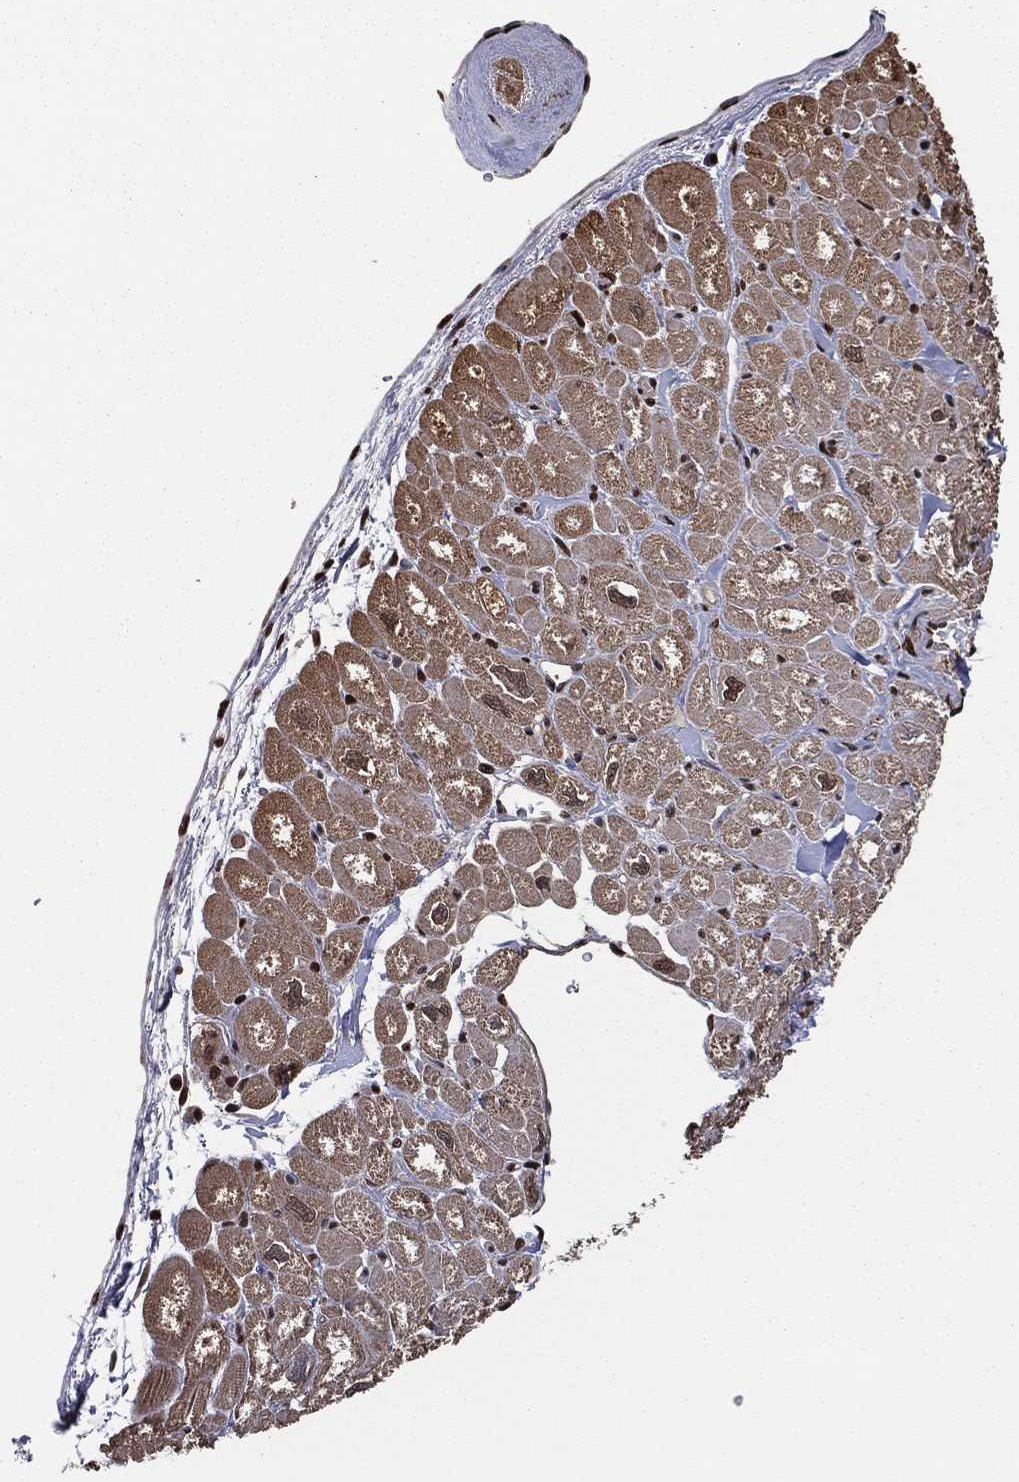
{"staining": {"intensity": "moderate", "quantity": "25%-75%", "location": "cytoplasmic/membranous"}, "tissue": "heart muscle", "cell_type": "Cardiomyocytes", "image_type": "normal", "snomed": [{"axis": "morphology", "description": "Normal tissue, NOS"}, {"axis": "topography", "description": "Heart"}], "caption": "Immunohistochemistry (DAB (3,3'-diaminobenzidine)) staining of normal human heart muscle displays moderate cytoplasmic/membranous protein staining in approximately 25%-75% of cardiomyocytes. (IHC, brightfield microscopy, high magnification).", "gene": "GAPDH", "patient": {"sex": "male", "age": 55}}